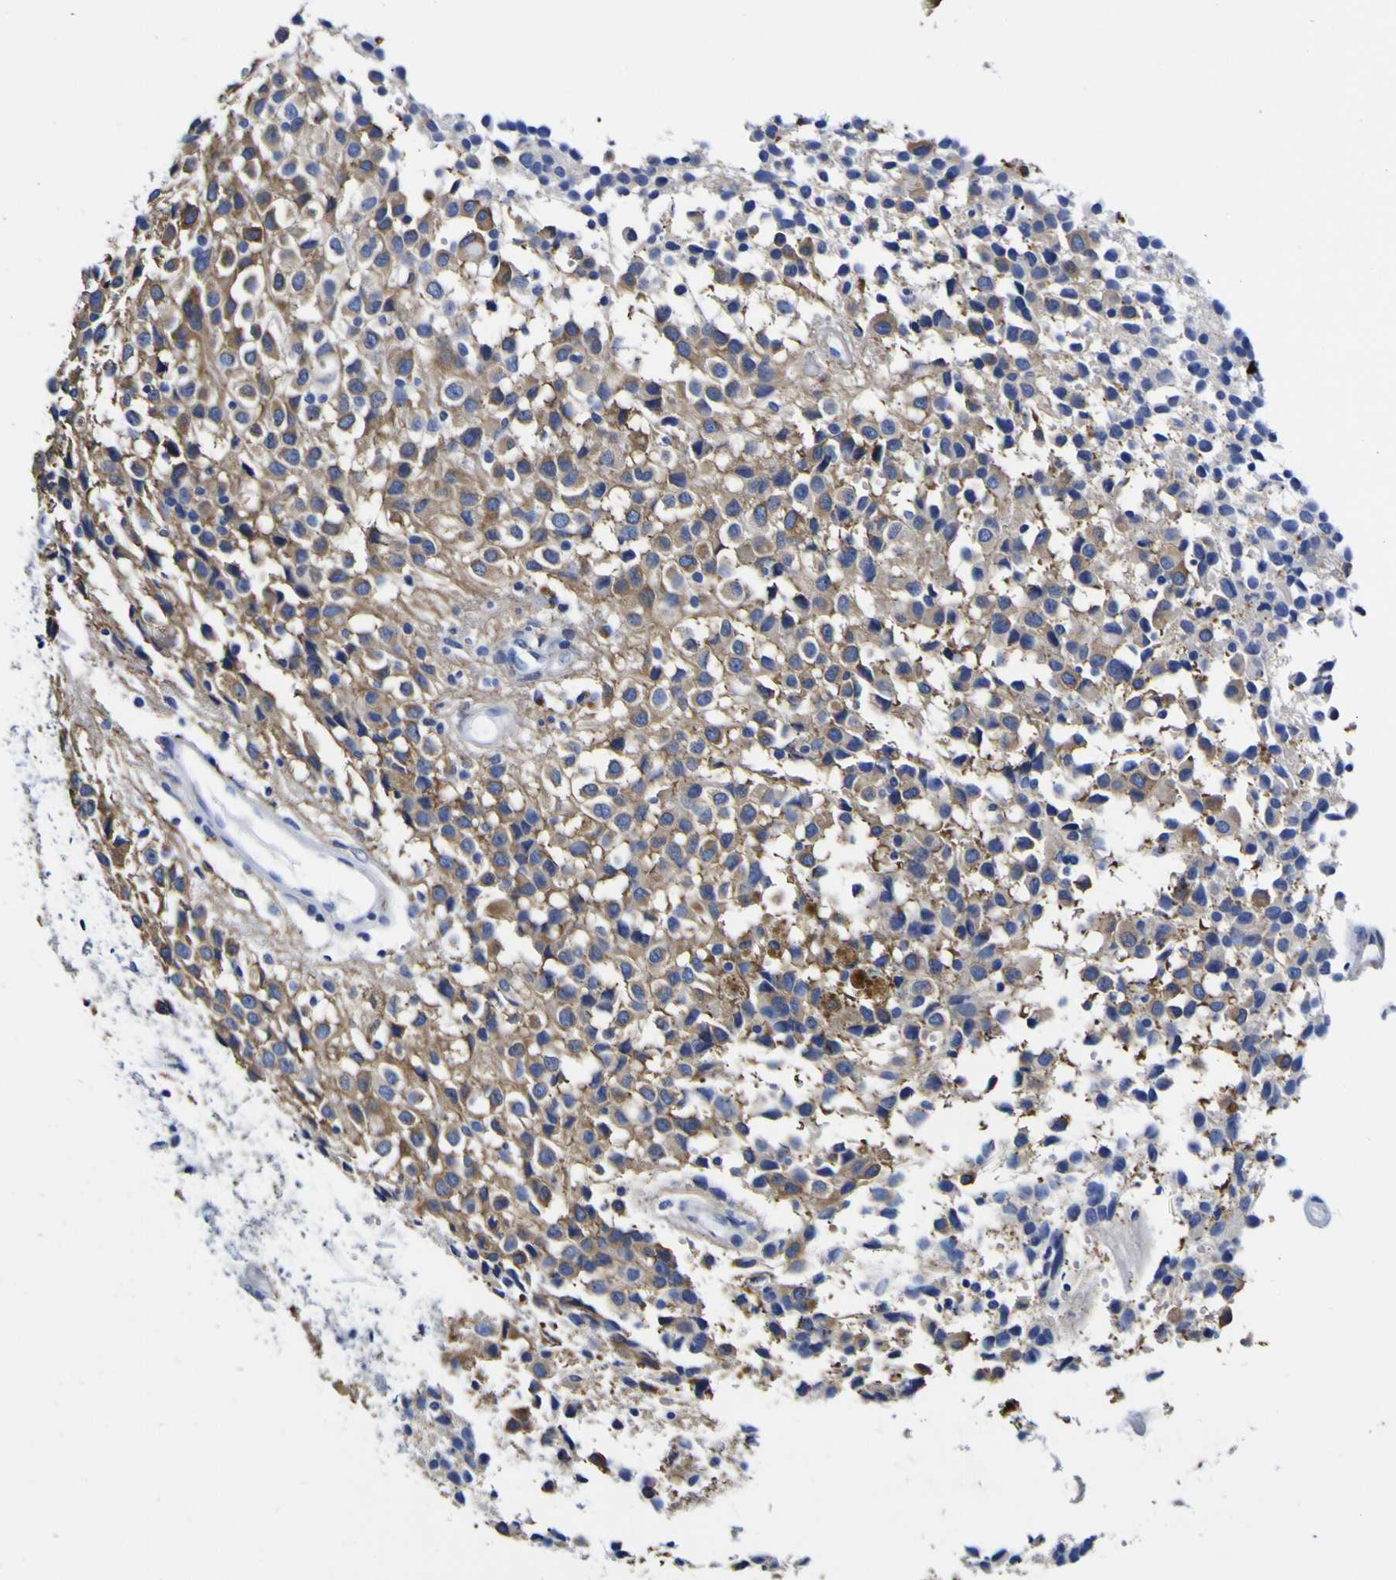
{"staining": {"intensity": "moderate", "quantity": ">75%", "location": "cytoplasmic/membranous"}, "tissue": "glioma", "cell_type": "Tumor cells", "image_type": "cancer", "snomed": [{"axis": "morphology", "description": "Glioma, malignant, High grade"}, {"axis": "topography", "description": "Brain"}], "caption": "This is an image of IHC staining of malignant glioma (high-grade), which shows moderate positivity in the cytoplasmic/membranous of tumor cells.", "gene": "HLA-DQA1", "patient": {"sex": "male", "age": 32}}